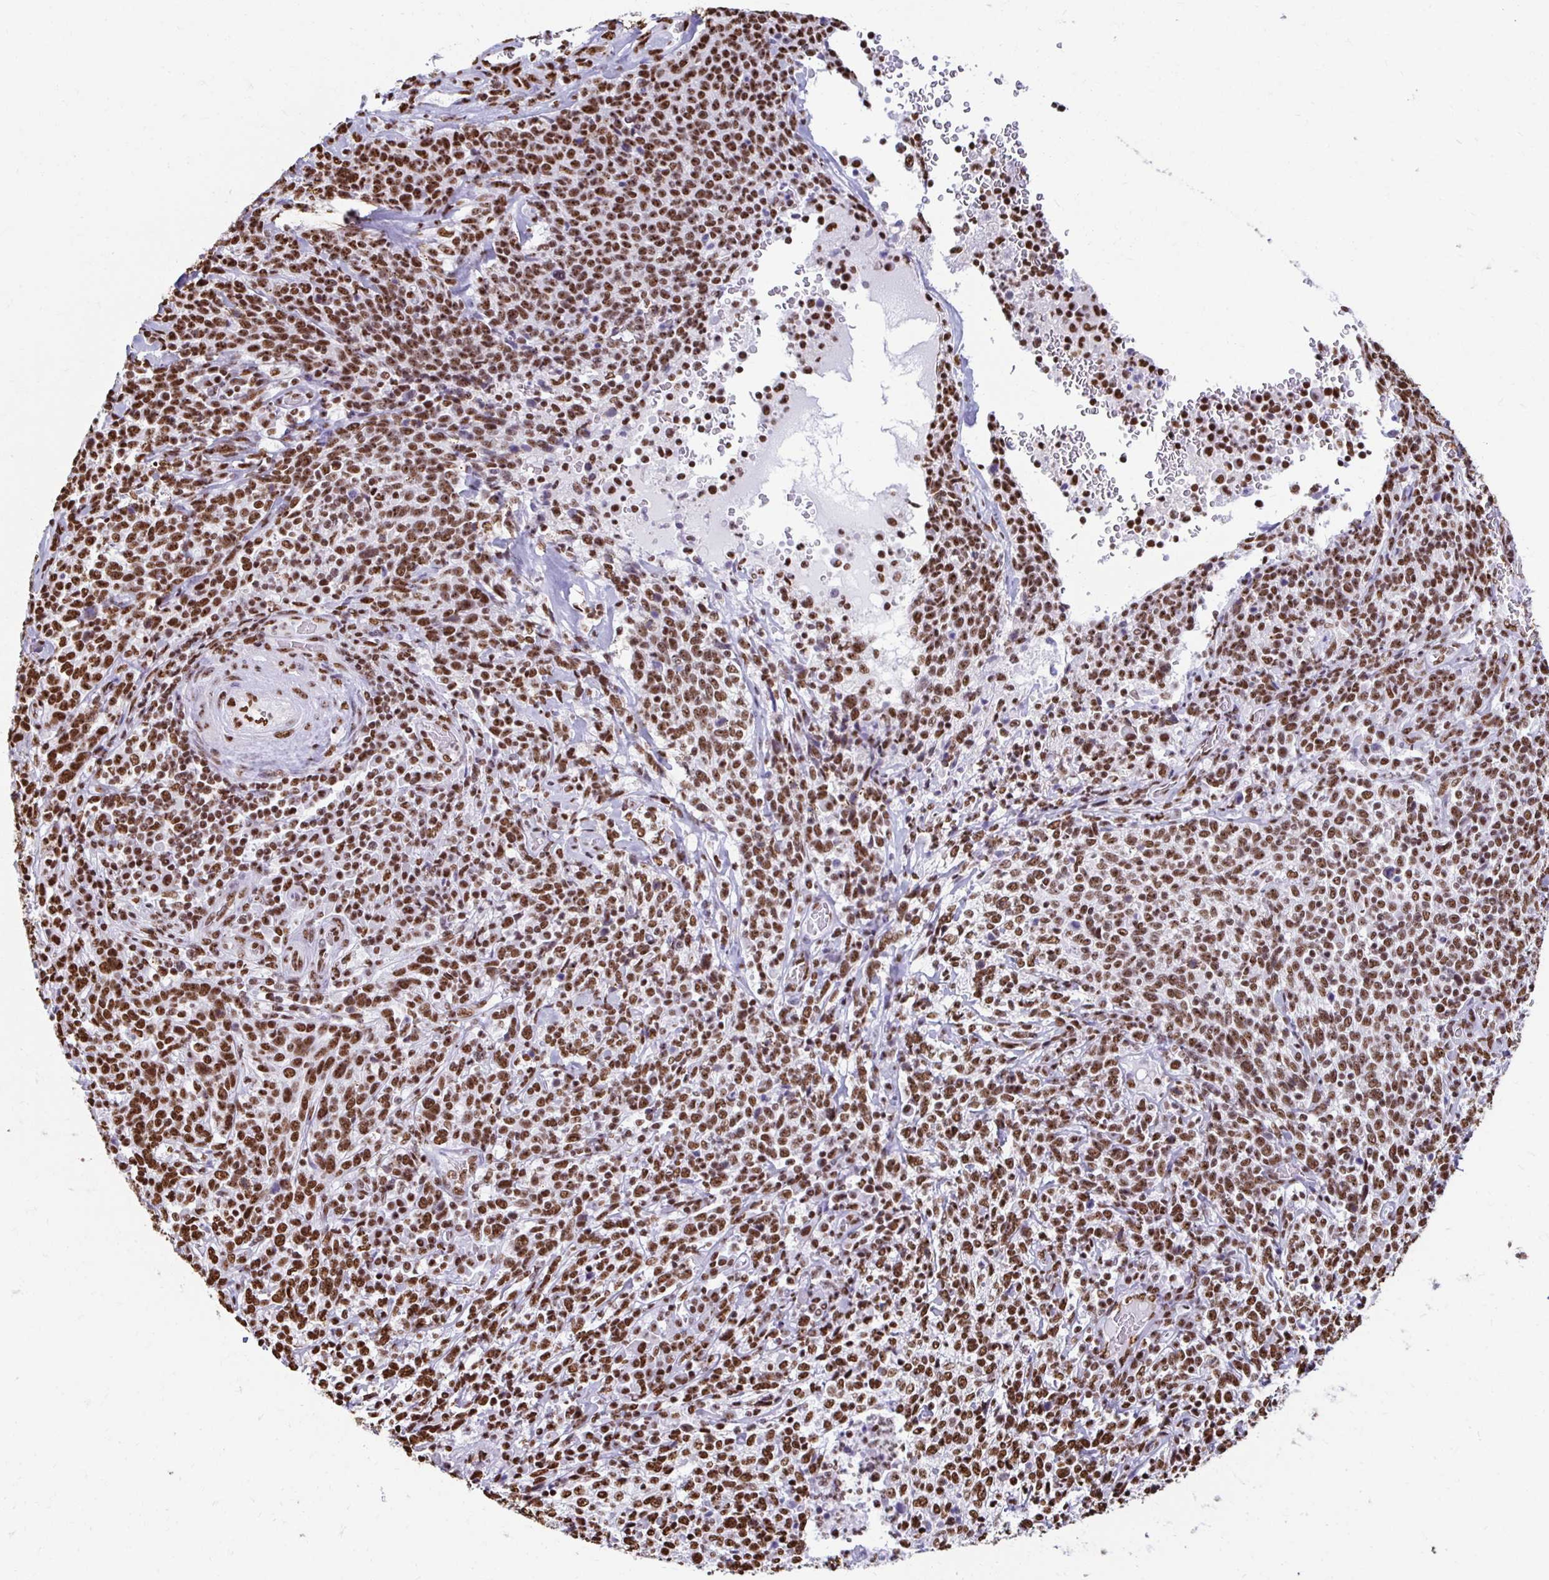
{"staining": {"intensity": "strong", "quantity": ">75%", "location": "nuclear"}, "tissue": "cervical cancer", "cell_type": "Tumor cells", "image_type": "cancer", "snomed": [{"axis": "morphology", "description": "Squamous cell carcinoma, NOS"}, {"axis": "topography", "description": "Cervix"}], "caption": "Immunohistochemical staining of cervical squamous cell carcinoma shows strong nuclear protein positivity in about >75% of tumor cells.", "gene": "NONO", "patient": {"sex": "female", "age": 46}}